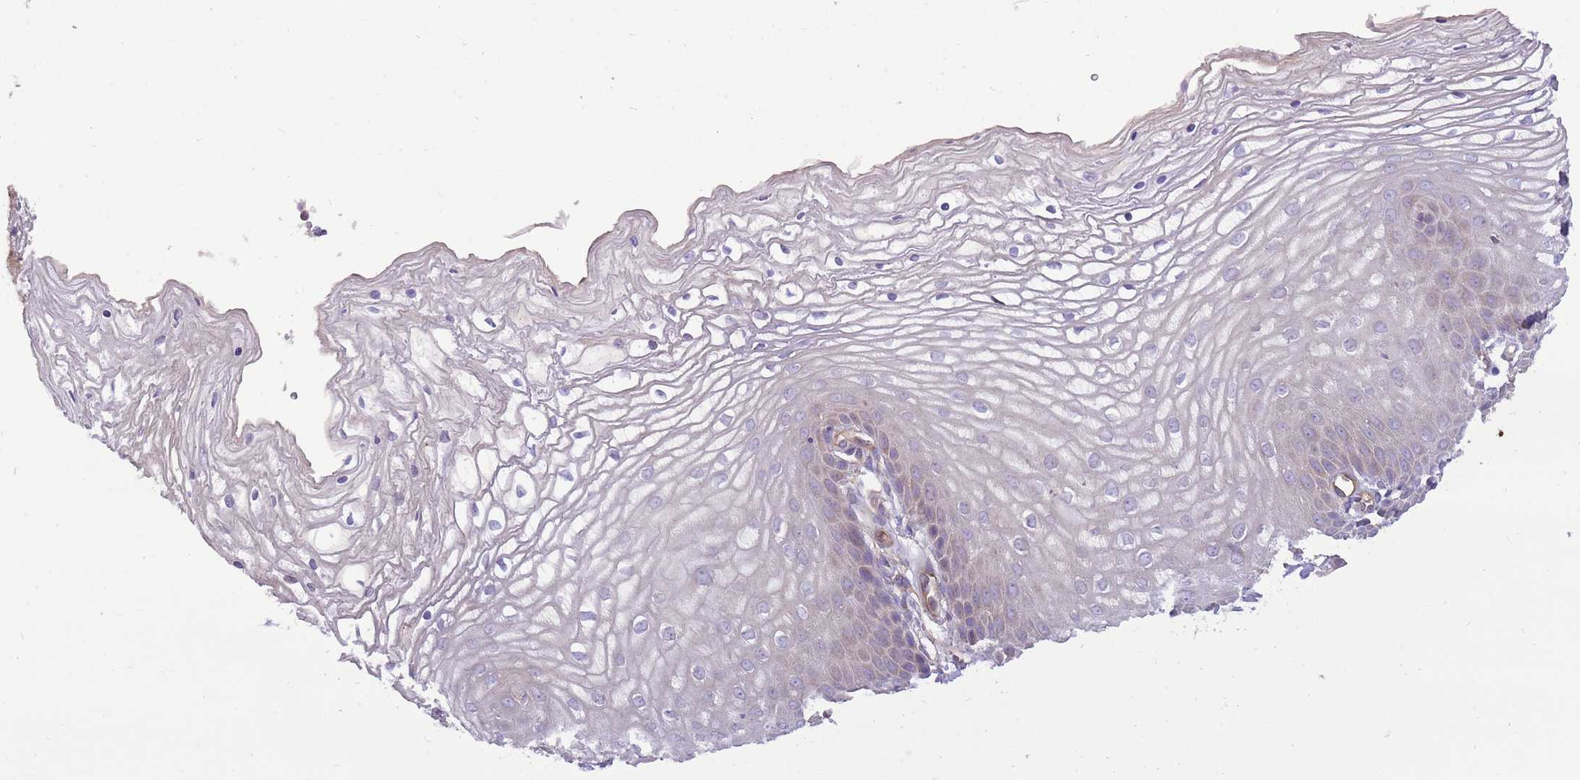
{"staining": {"intensity": "weak", "quantity": "<25%", "location": "cytoplasmic/membranous"}, "tissue": "vagina", "cell_type": "Squamous epithelial cells", "image_type": "normal", "snomed": [{"axis": "morphology", "description": "Normal tissue, NOS"}, {"axis": "topography", "description": "Vagina"}, {"axis": "topography", "description": "Cervix"}], "caption": "High power microscopy micrograph of an immunohistochemistry histopathology image of normal vagina, revealing no significant positivity in squamous epithelial cells. (DAB immunohistochemistry visualized using brightfield microscopy, high magnification).", "gene": "WASHC4", "patient": {"sex": "female", "age": 40}}